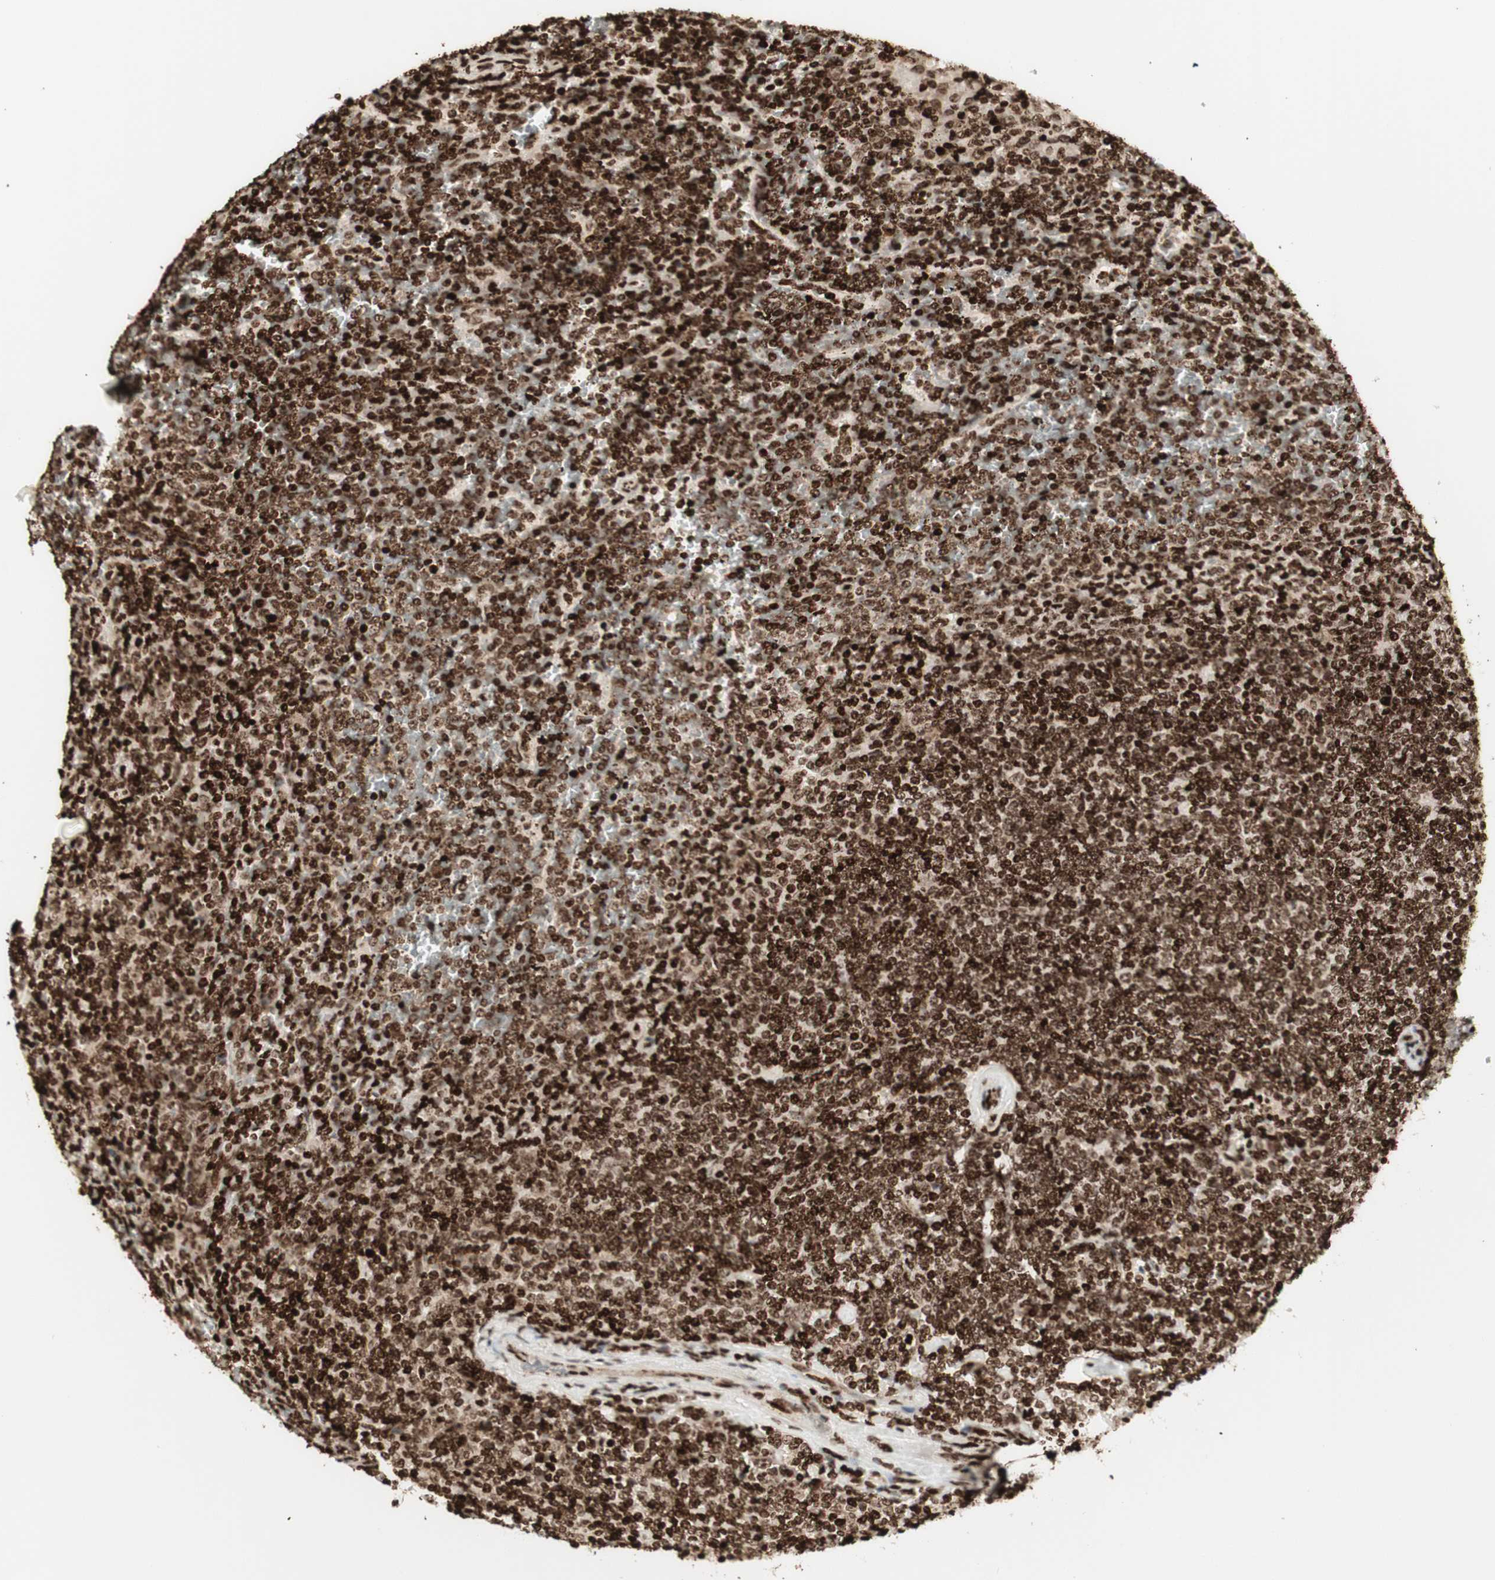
{"staining": {"intensity": "strong", "quantity": ">75%", "location": "nuclear"}, "tissue": "lymphoma", "cell_type": "Tumor cells", "image_type": "cancer", "snomed": [{"axis": "morphology", "description": "Malignant lymphoma, non-Hodgkin's type, Low grade"}, {"axis": "topography", "description": "Spleen"}], "caption": "Tumor cells demonstrate high levels of strong nuclear expression in approximately >75% of cells in human lymphoma.", "gene": "NCAPD2", "patient": {"sex": "female", "age": 19}}